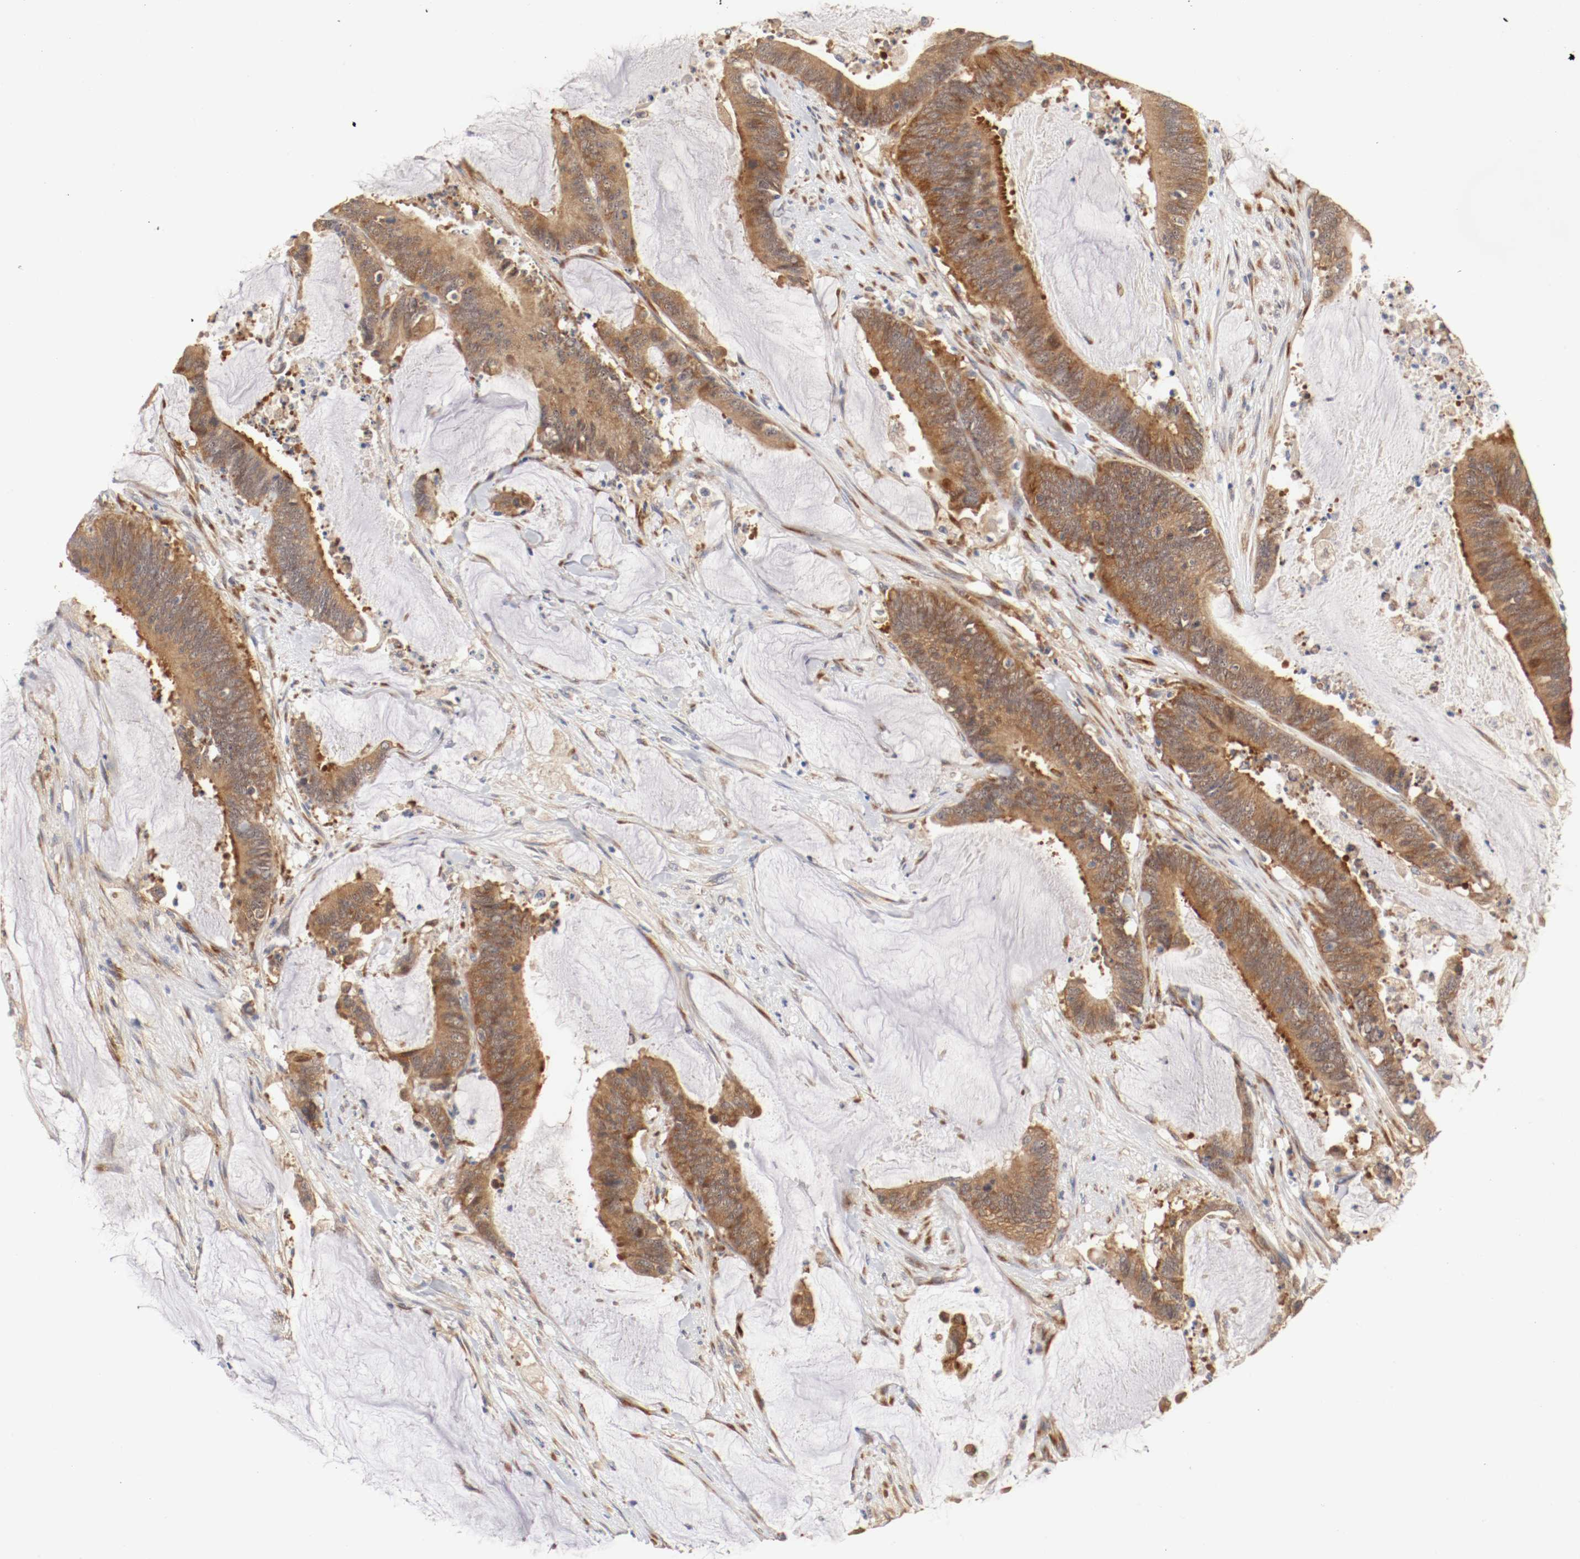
{"staining": {"intensity": "moderate", "quantity": ">75%", "location": "cytoplasmic/membranous"}, "tissue": "colorectal cancer", "cell_type": "Tumor cells", "image_type": "cancer", "snomed": [{"axis": "morphology", "description": "Adenocarcinoma, NOS"}, {"axis": "topography", "description": "Rectum"}], "caption": "Immunohistochemistry of human colorectal cancer exhibits medium levels of moderate cytoplasmic/membranous staining in about >75% of tumor cells.", "gene": "FKBP3", "patient": {"sex": "female", "age": 66}}